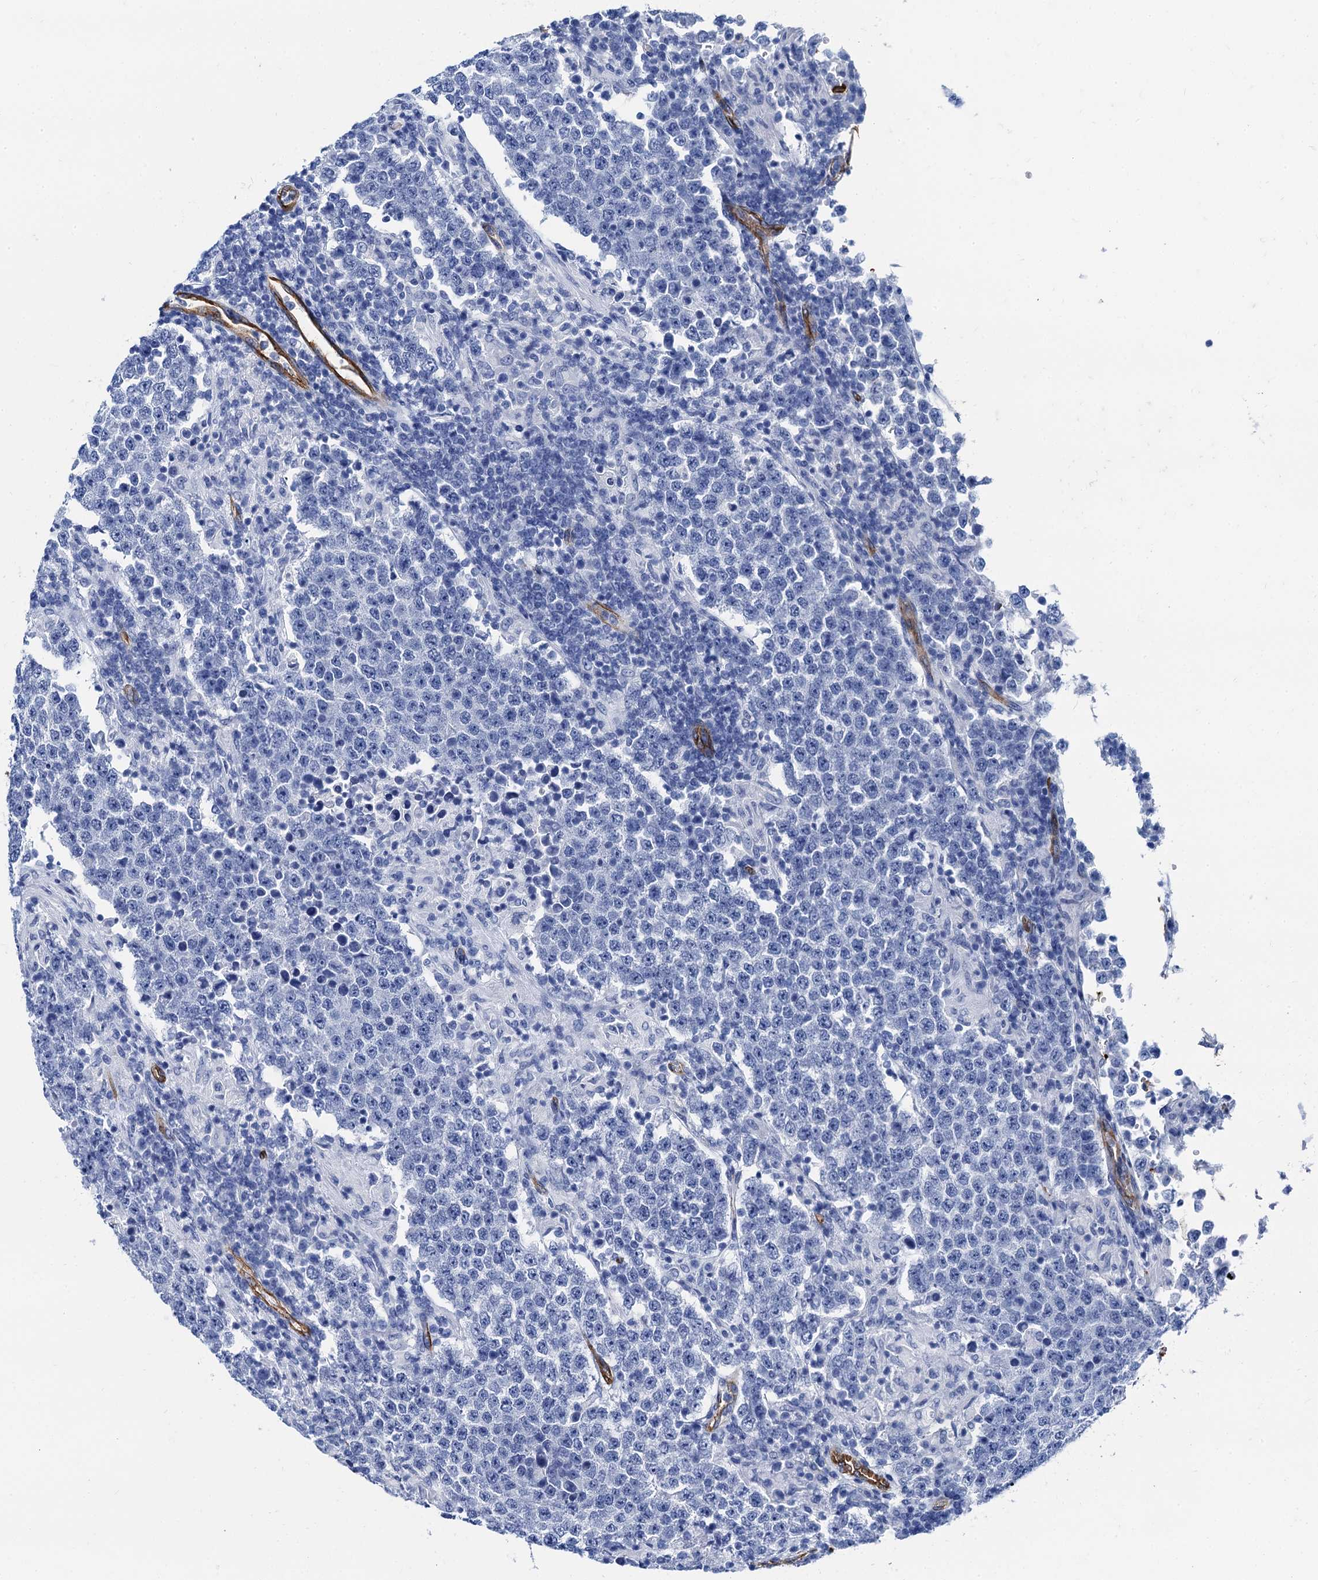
{"staining": {"intensity": "negative", "quantity": "none", "location": "none"}, "tissue": "testis cancer", "cell_type": "Tumor cells", "image_type": "cancer", "snomed": [{"axis": "morphology", "description": "Normal tissue, NOS"}, {"axis": "morphology", "description": "Urothelial carcinoma, High grade"}, {"axis": "morphology", "description": "Seminoma, NOS"}, {"axis": "morphology", "description": "Carcinoma, Embryonal, NOS"}, {"axis": "topography", "description": "Urinary bladder"}, {"axis": "topography", "description": "Testis"}], "caption": "DAB immunohistochemical staining of testis embryonal carcinoma reveals no significant expression in tumor cells.", "gene": "CAVIN2", "patient": {"sex": "male", "age": 41}}